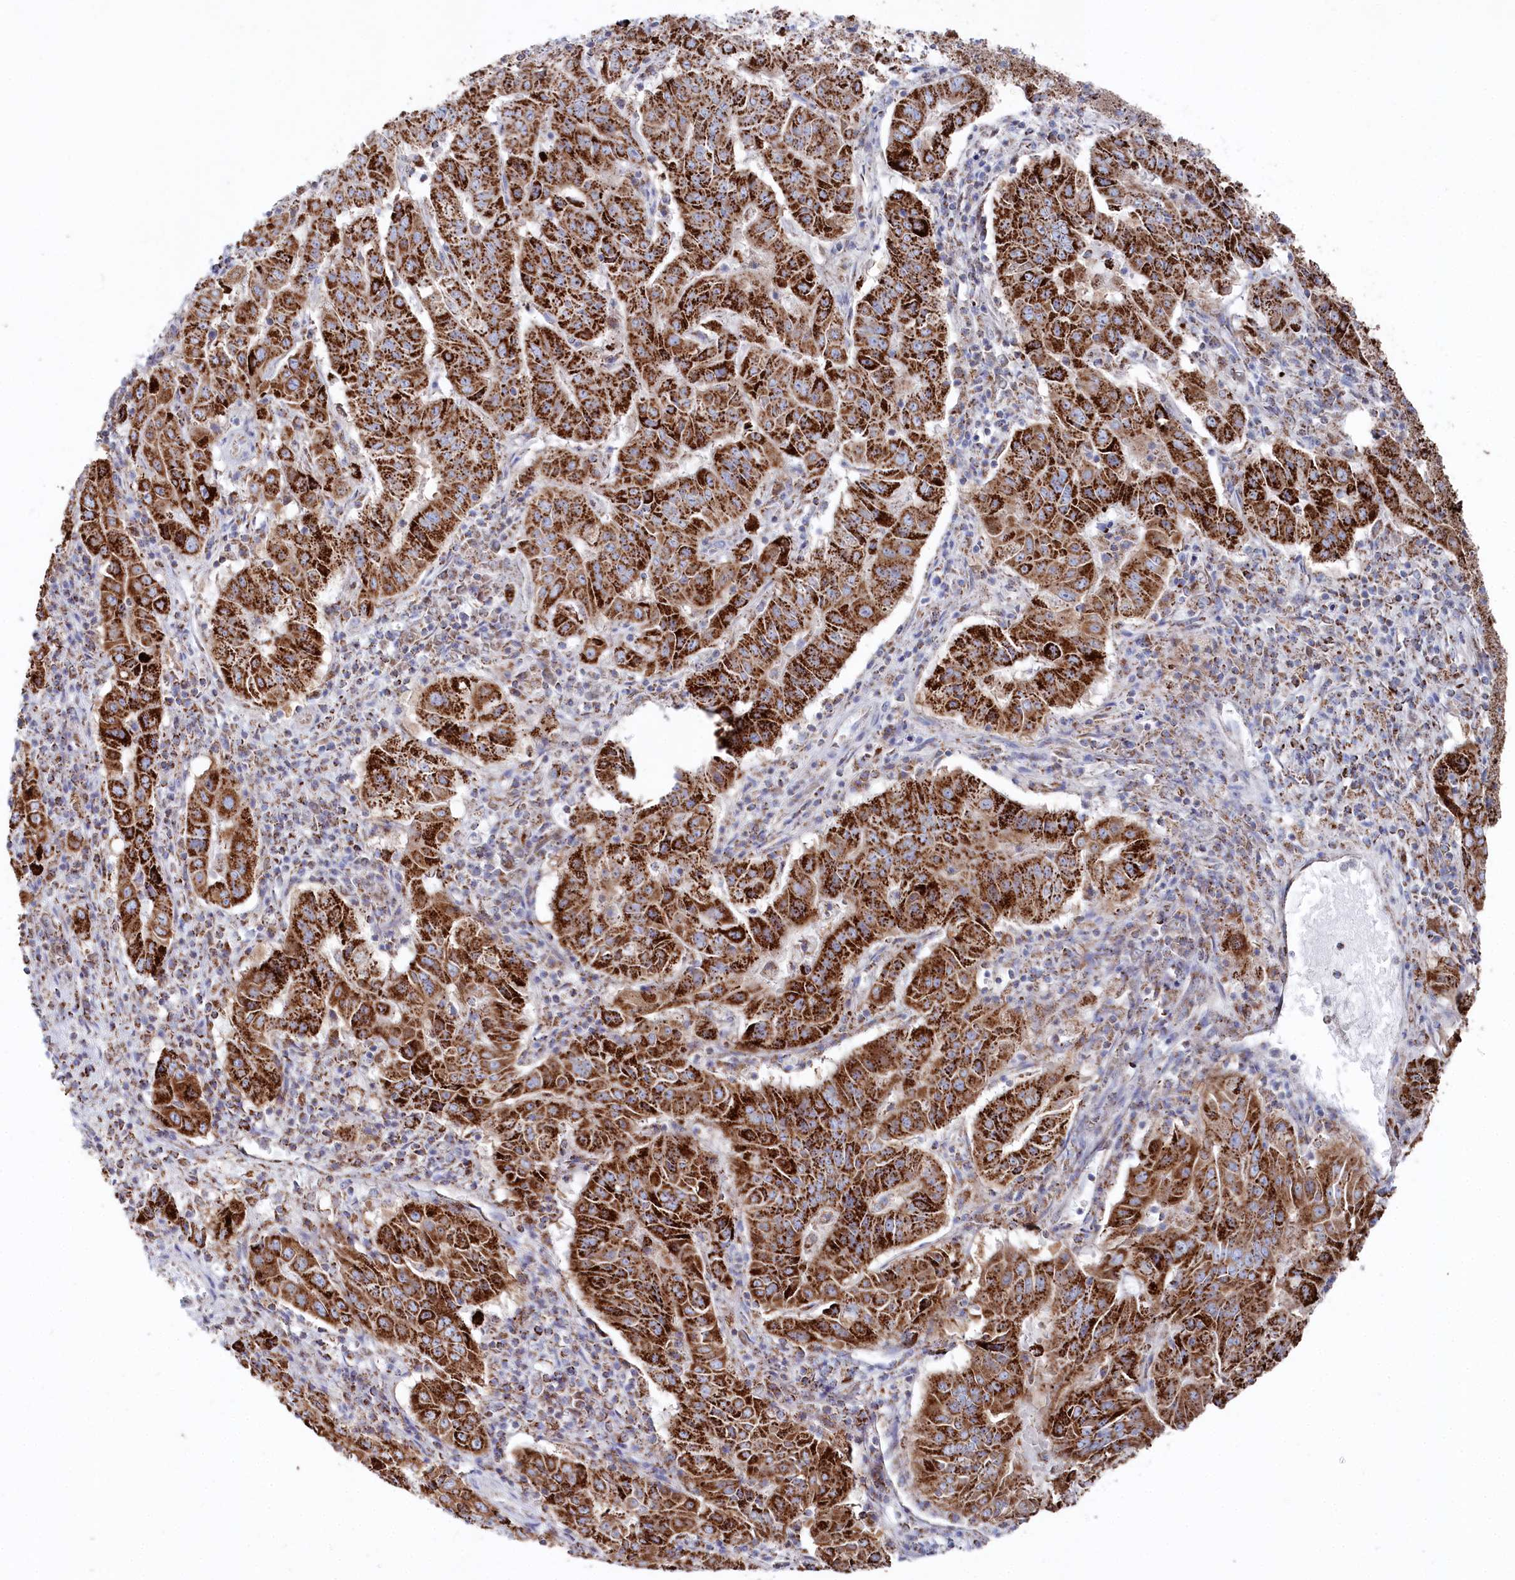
{"staining": {"intensity": "strong", "quantity": ">75%", "location": "cytoplasmic/membranous"}, "tissue": "pancreatic cancer", "cell_type": "Tumor cells", "image_type": "cancer", "snomed": [{"axis": "morphology", "description": "Adenocarcinoma, NOS"}, {"axis": "topography", "description": "Pancreas"}], "caption": "Protein expression analysis of human pancreatic adenocarcinoma reveals strong cytoplasmic/membranous expression in about >75% of tumor cells.", "gene": "GLS2", "patient": {"sex": "male", "age": 63}}